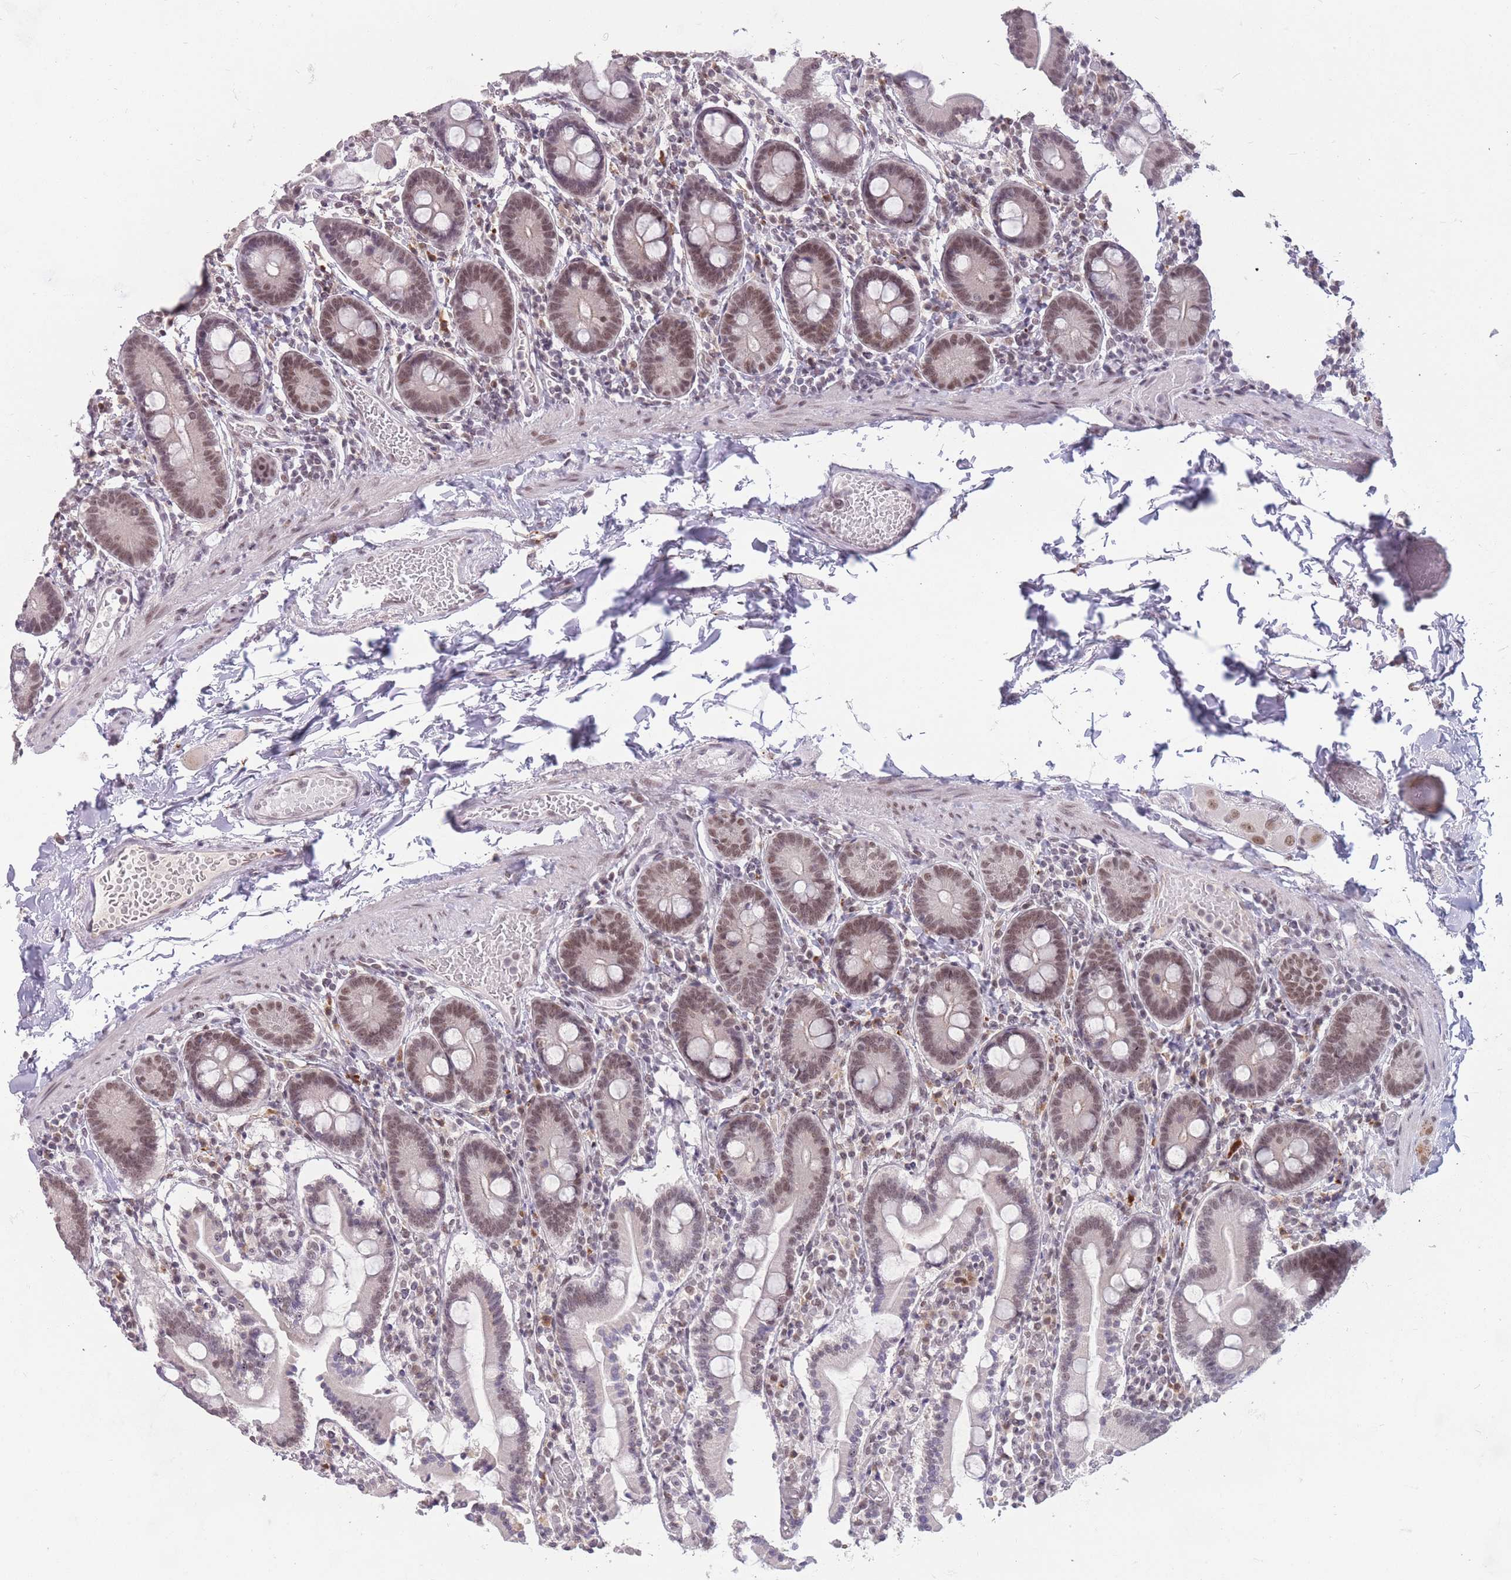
{"staining": {"intensity": "weak", "quantity": "25%-75%", "location": "nuclear"}, "tissue": "duodenum", "cell_type": "Glandular cells", "image_type": "normal", "snomed": [{"axis": "morphology", "description": "Normal tissue, NOS"}, {"axis": "topography", "description": "Duodenum"}], "caption": "Duodenum stained for a protein (brown) displays weak nuclear positive expression in approximately 25%-75% of glandular cells.", "gene": "HNRNPUL1", "patient": {"sex": "male", "age": 55}}